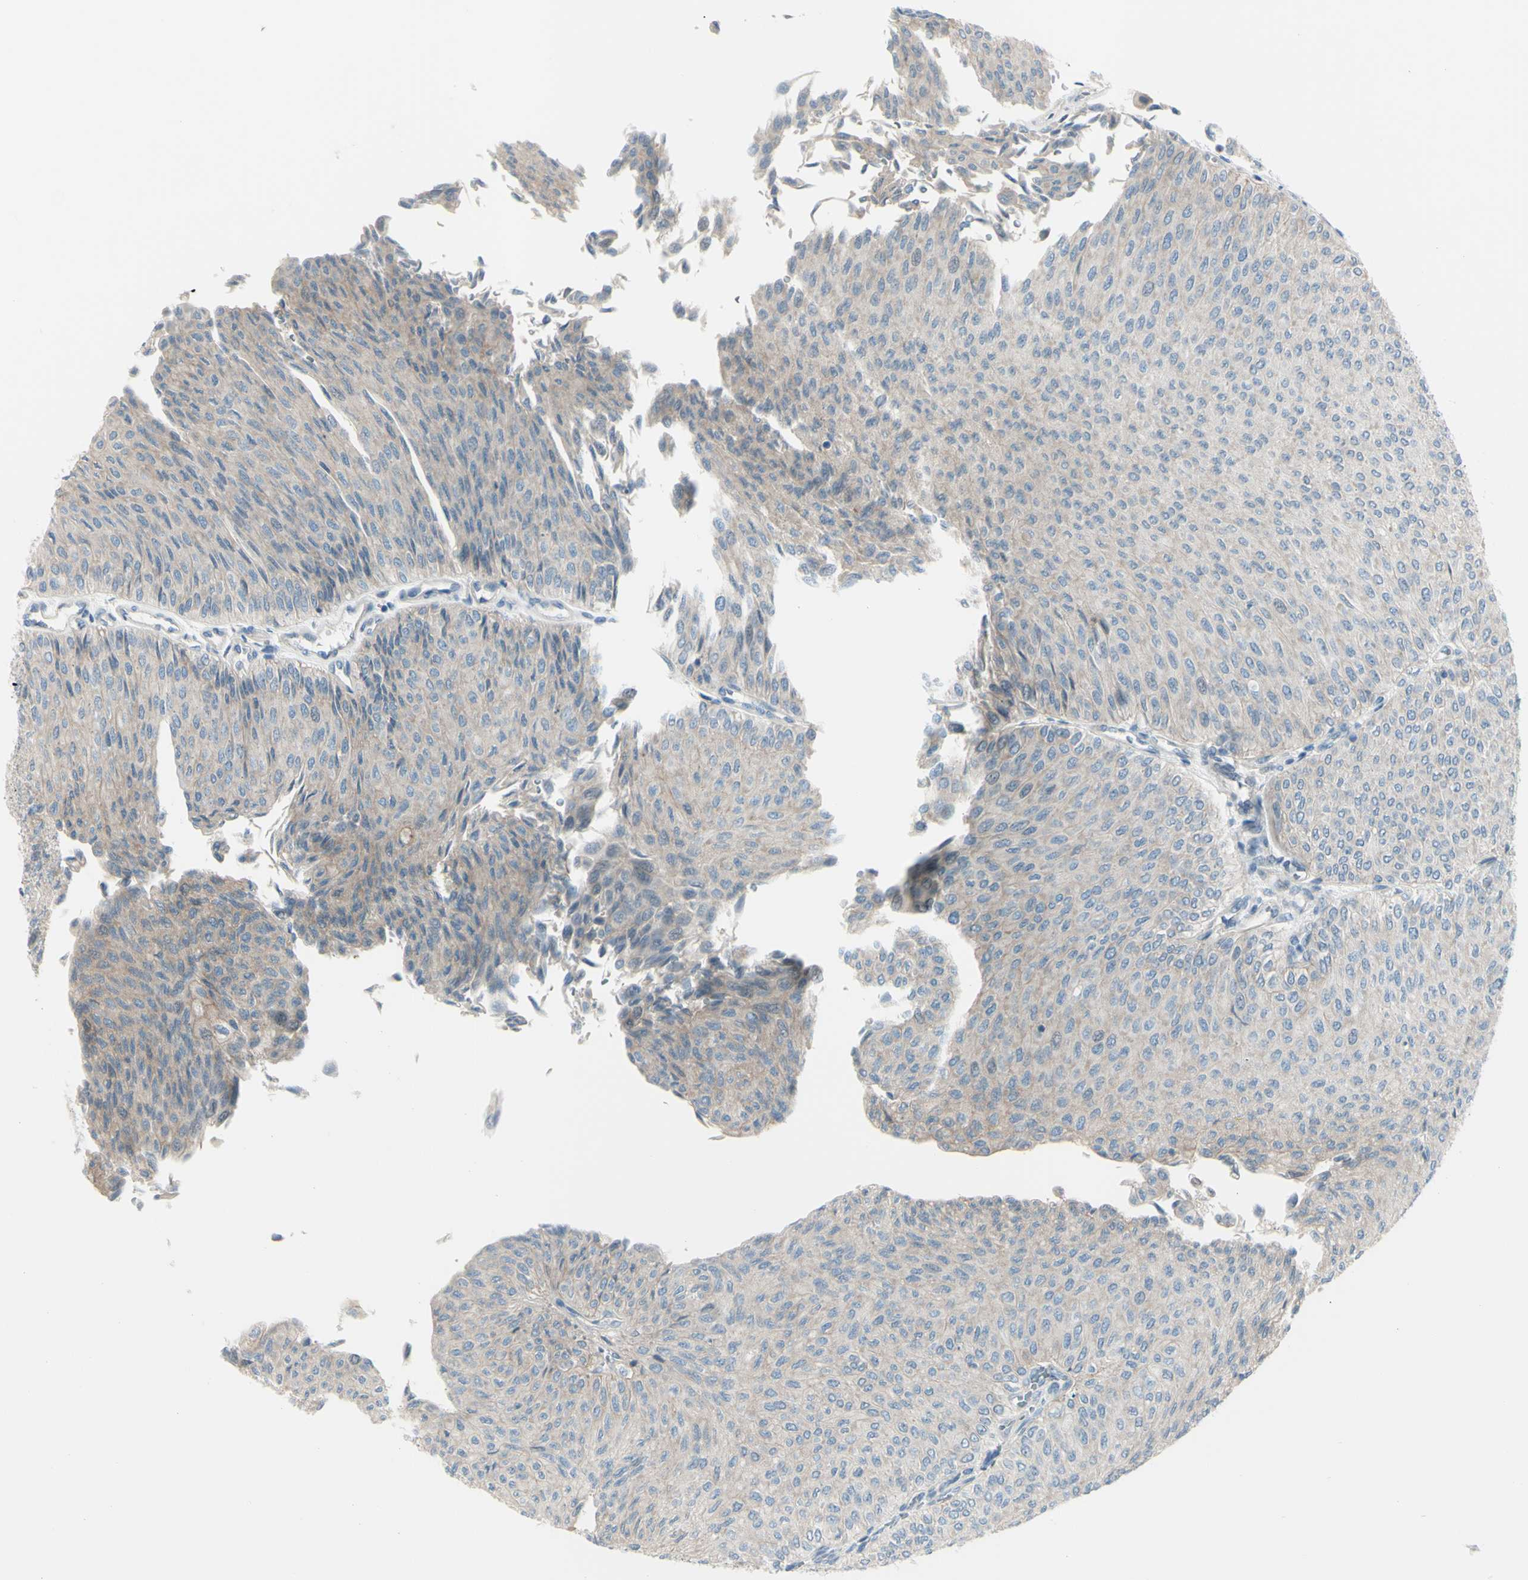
{"staining": {"intensity": "weak", "quantity": "25%-75%", "location": "cytoplasmic/membranous"}, "tissue": "urothelial cancer", "cell_type": "Tumor cells", "image_type": "cancer", "snomed": [{"axis": "morphology", "description": "Urothelial carcinoma, Low grade"}, {"axis": "topography", "description": "Urinary bladder"}], "caption": "There is low levels of weak cytoplasmic/membranous positivity in tumor cells of urothelial cancer, as demonstrated by immunohistochemical staining (brown color).", "gene": "LRRK1", "patient": {"sex": "male", "age": 78}}